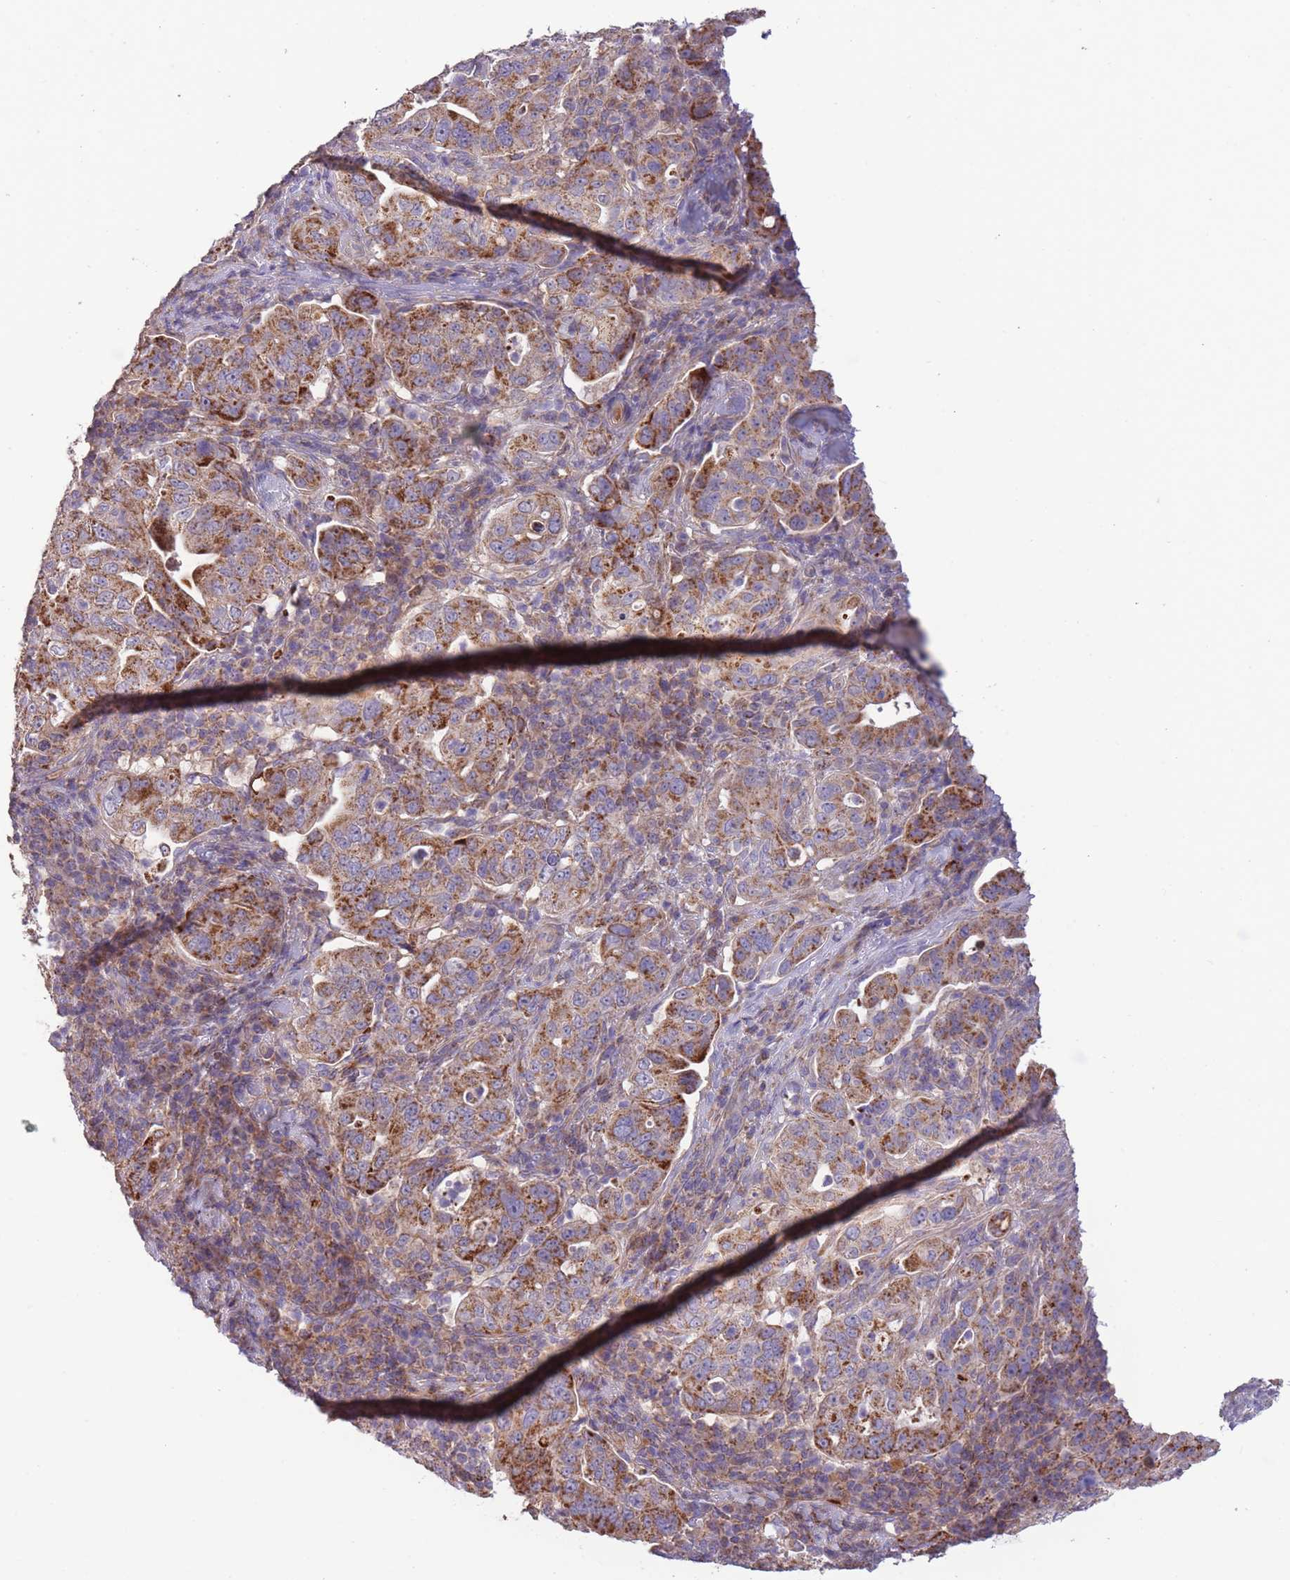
{"staining": {"intensity": "moderate", "quantity": ">75%", "location": "cytoplasmic/membranous"}, "tissue": "pancreatic cancer", "cell_type": "Tumor cells", "image_type": "cancer", "snomed": [{"axis": "morphology", "description": "Normal tissue, NOS"}, {"axis": "morphology", "description": "Adenocarcinoma, NOS"}, {"axis": "topography", "description": "Lymph node"}, {"axis": "topography", "description": "Pancreas"}], "caption": "The image exhibits immunohistochemical staining of adenocarcinoma (pancreatic). There is moderate cytoplasmic/membranous expression is seen in approximately >75% of tumor cells.", "gene": "SLC25A42", "patient": {"sex": "female", "age": 67}}